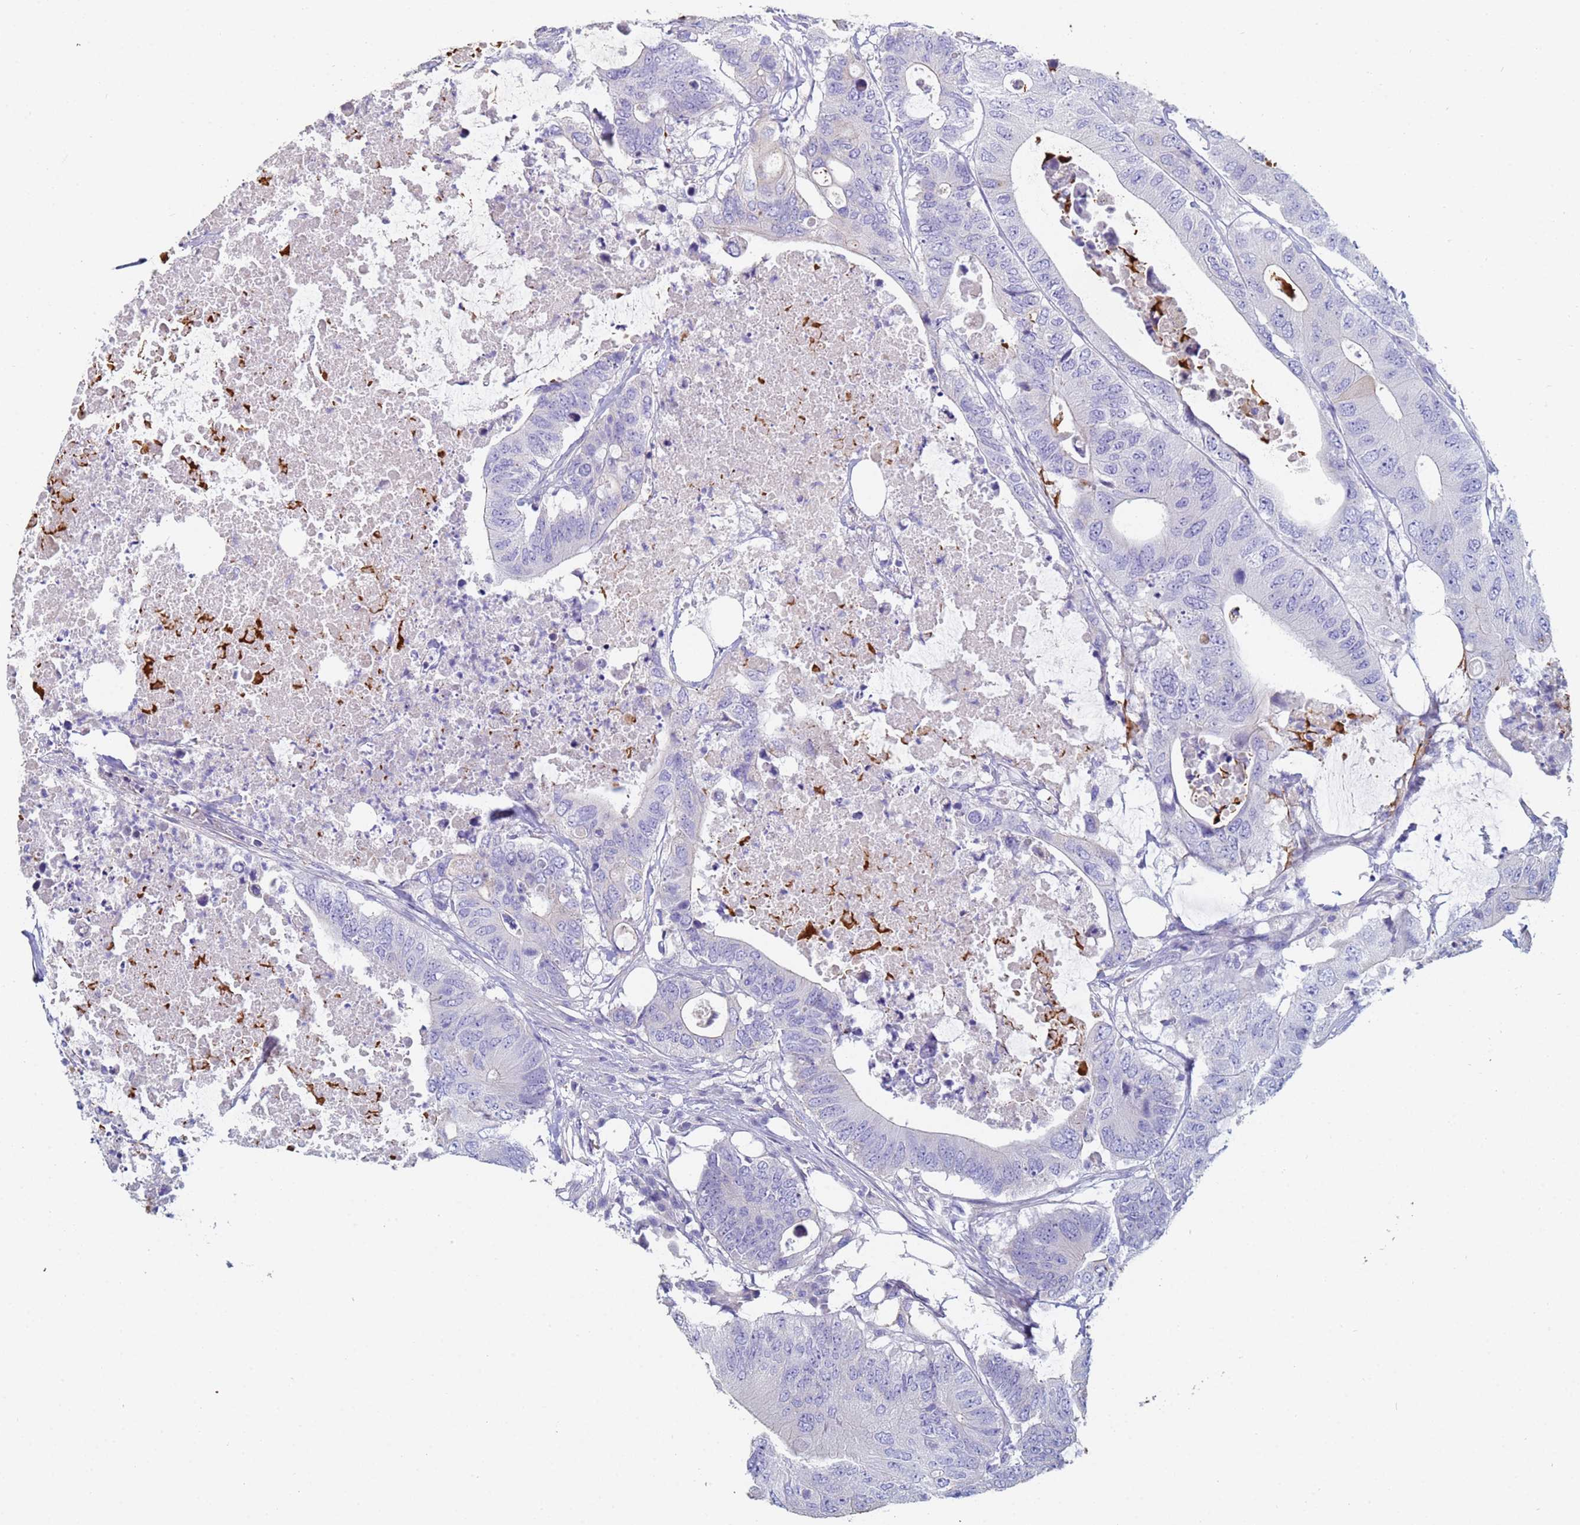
{"staining": {"intensity": "negative", "quantity": "none", "location": "none"}, "tissue": "colorectal cancer", "cell_type": "Tumor cells", "image_type": "cancer", "snomed": [{"axis": "morphology", "description": "Adenocarcinoma, NOS"}, {"axis": "topography", "description": "Colon"}], "caption": "Colorectal adenocarcinoma was stained to show a protein in brown. There is no significant expression in tumor cells. Nuclei are stained in blue.", "gene": "ABCA8", "patient": {"sex": "male", "age": 71}}